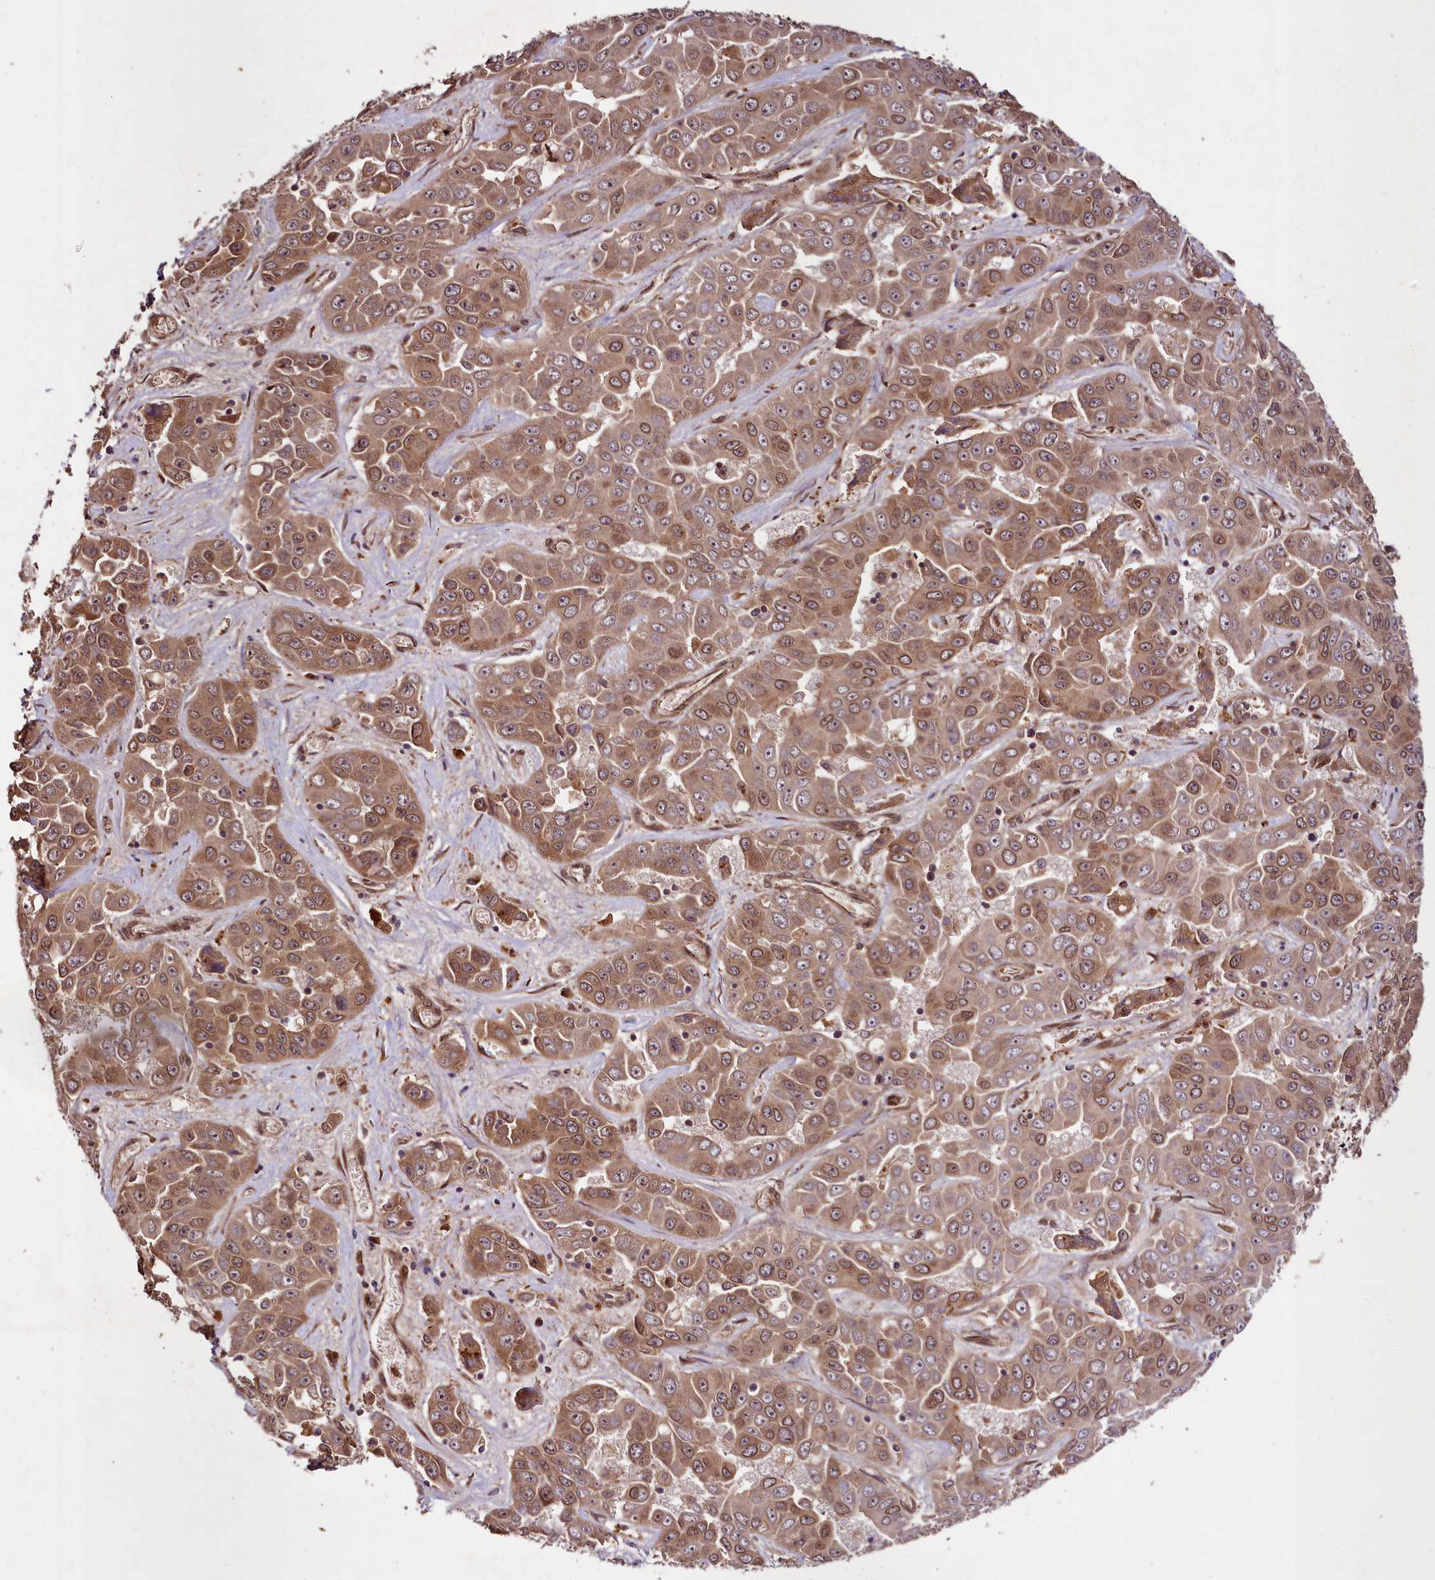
{"staining": {"intensity": "moderate", "quantity": ">75%", "location": "cytoplasmic/membranous,nuclear"}, "tissue": "liver cancer", "cell_type": "Tumor cells", "image_type": "cancer", "snomed": [{"axis": "morphology", "description": "Cholangiocarcinoma"}, {"axis": "topography", "description": "Liver"}], "caption": "A brown stain highlights moderate cytoplasmic/membranous and nuclear staining of a protein in human liver cancer tumor cells.", "gene": "DCP1B", "patient": {"sex": "female", "age": 52}}